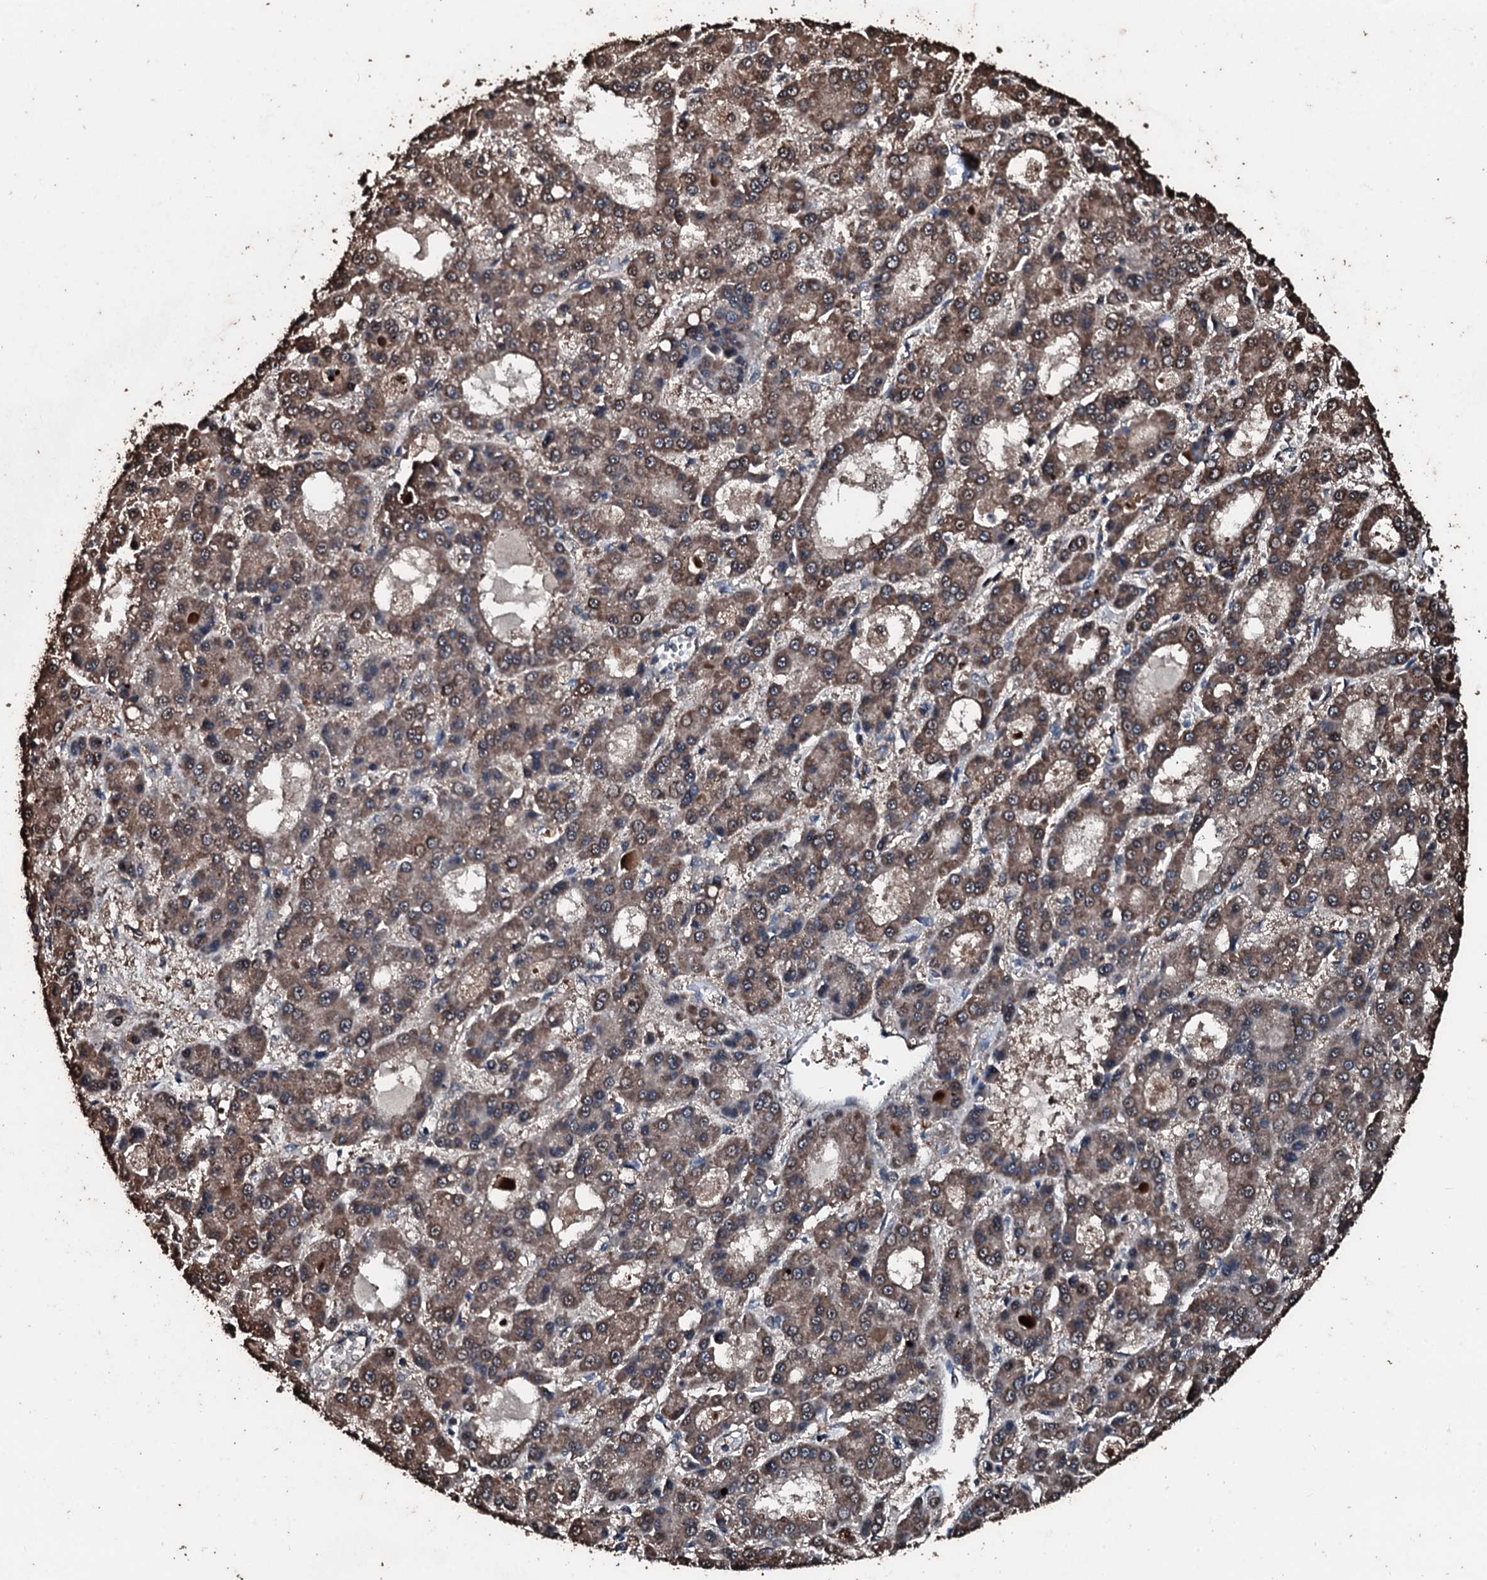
{"staining": {"intensity": "weak", "quantity": ">75%", "location": "cytoplasmic/membranous"}, "tissue": "liver cancer", "cell_type": "Tumor cells", "image_type": "cancer", "snomed": [{"axis": "morphology", "description": "Carcinoma, Hepatocellular, NOS"}, {"axis": "topography", "description": "Liver"}], "caption": "IHC (DAB (3,3'-diaminobenzidine)) staining of liver cancer shows weak cytoplasmic/membranous protein staining in about >75% of tumor cells.", "gene": "FAAP24", "patient": {"sex": "male", "age": 70}}